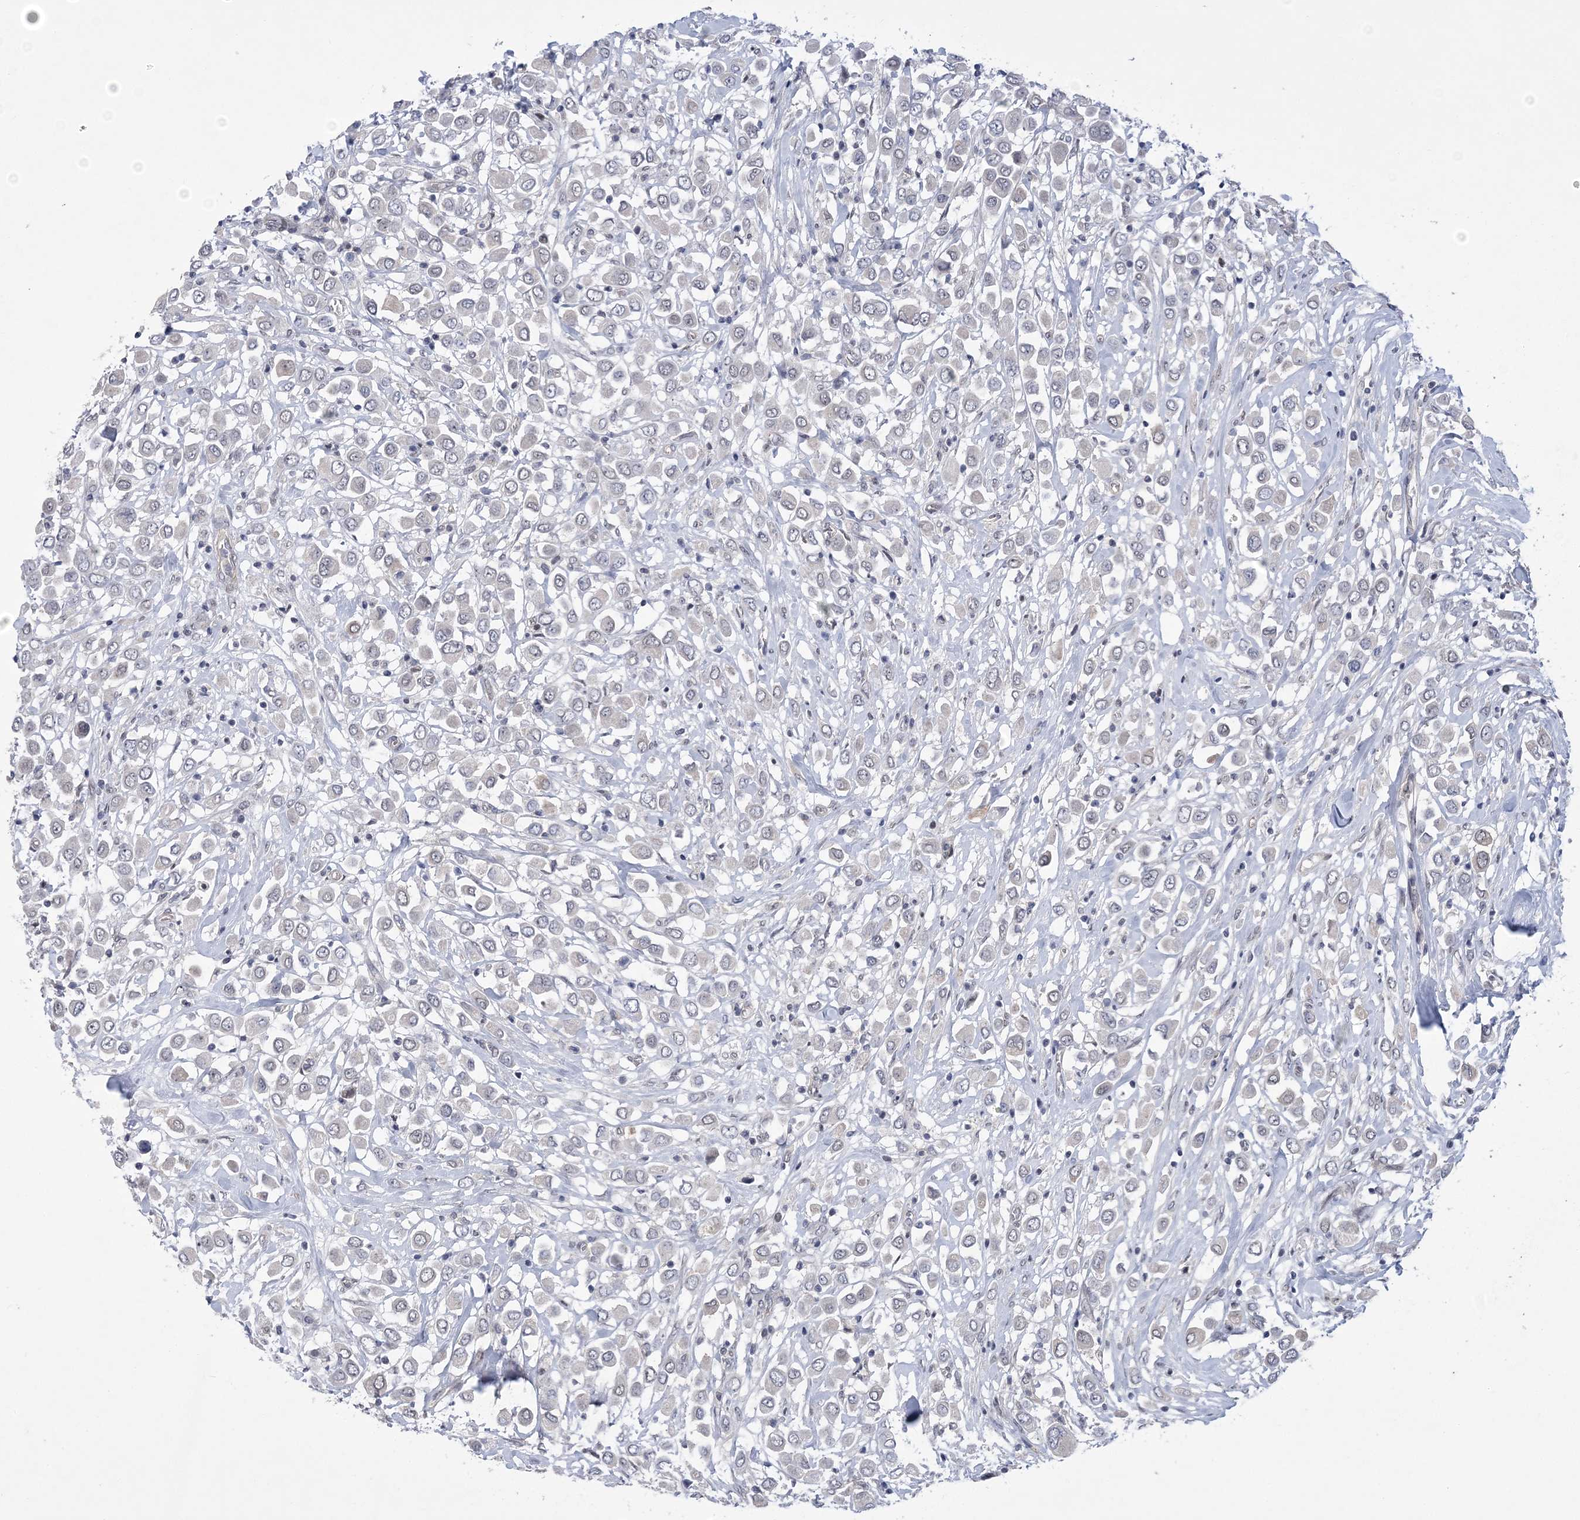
{"staining": {"intensity": "negative", "quantity": "none", "location": "none"}, "tissue": "breast cancer", "cell_type": "Tumor cells", "image_type": "cancer", "snomed": [{"axis": "morphology", "description": "Duct carcinoma"}, {"axis": "topography", "description": "Breast"}], "caption": "High magnification brightfield microscopy of breast cancer (intraductal carcinoma) stained with DAB (3,3'-diaminobenzidine) (brown) and counterstained with hematoxylin (blue): tumor cells show no significant staining.", "gene": "HOMEZ", "patient": {"sex": "female", "age": 61}}